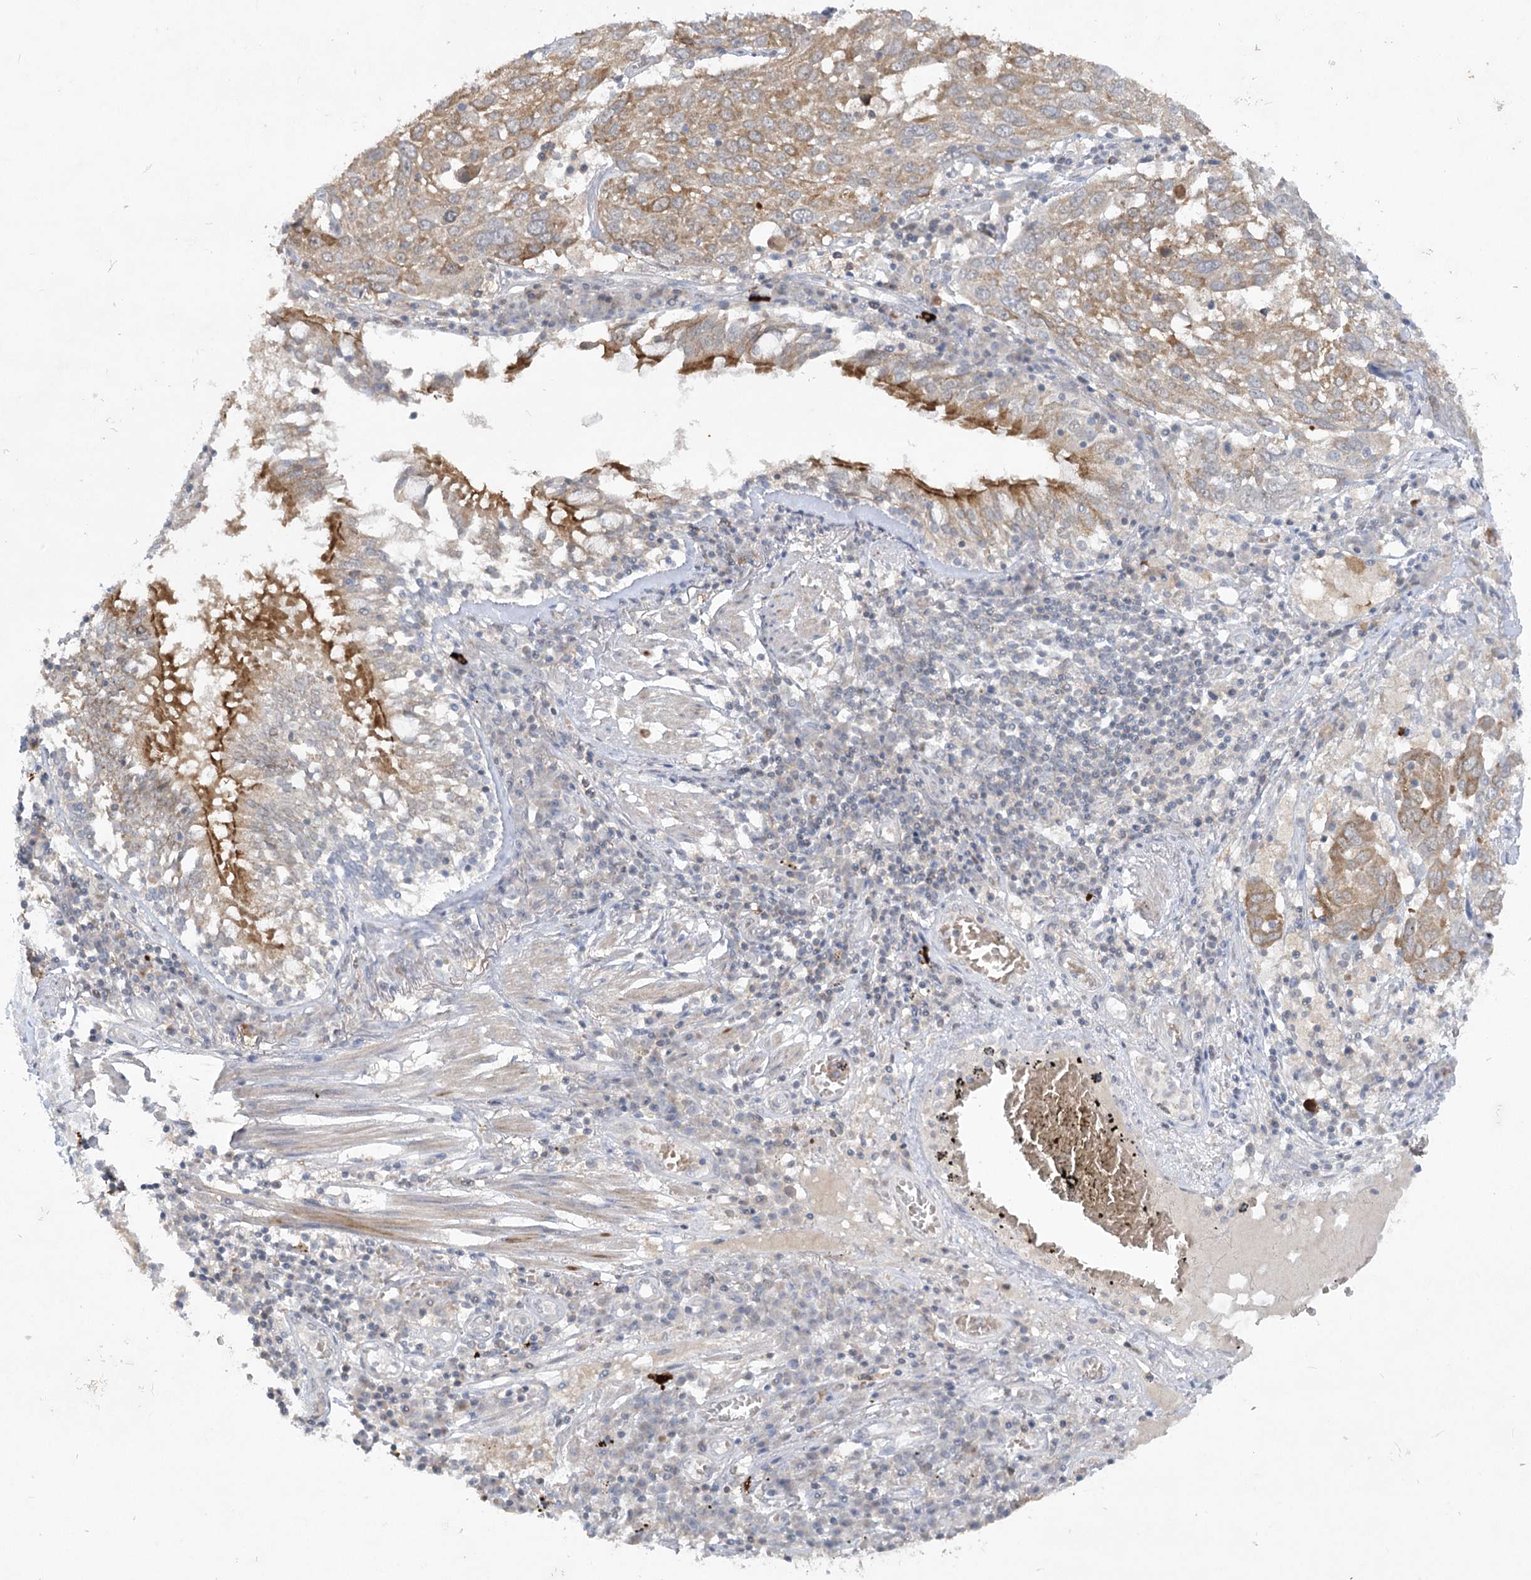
{"staining": {"intensity": "moderate", "quantity": ">75%", "location": "cytoplasmic/membranous"}, "tissue": "lung cancer", "cell_type": "Tumor cells", "image_type": "cancer", "snomed": [{"axis": "morphology", "description": "Squamous cell carcinoma, NOS"}, {"axis": "topography", "description": "Lung"}], "caption": "A medium amount of moderate cytoplasmic/membranous positivity is present in about >75% of tumor cells in lung cancer (squamous cell carcinoma) tissue. Nuclei are stained in blue.", "gene": "TRAF3IP1", "patient": {"sex": "male", "age": 65}}